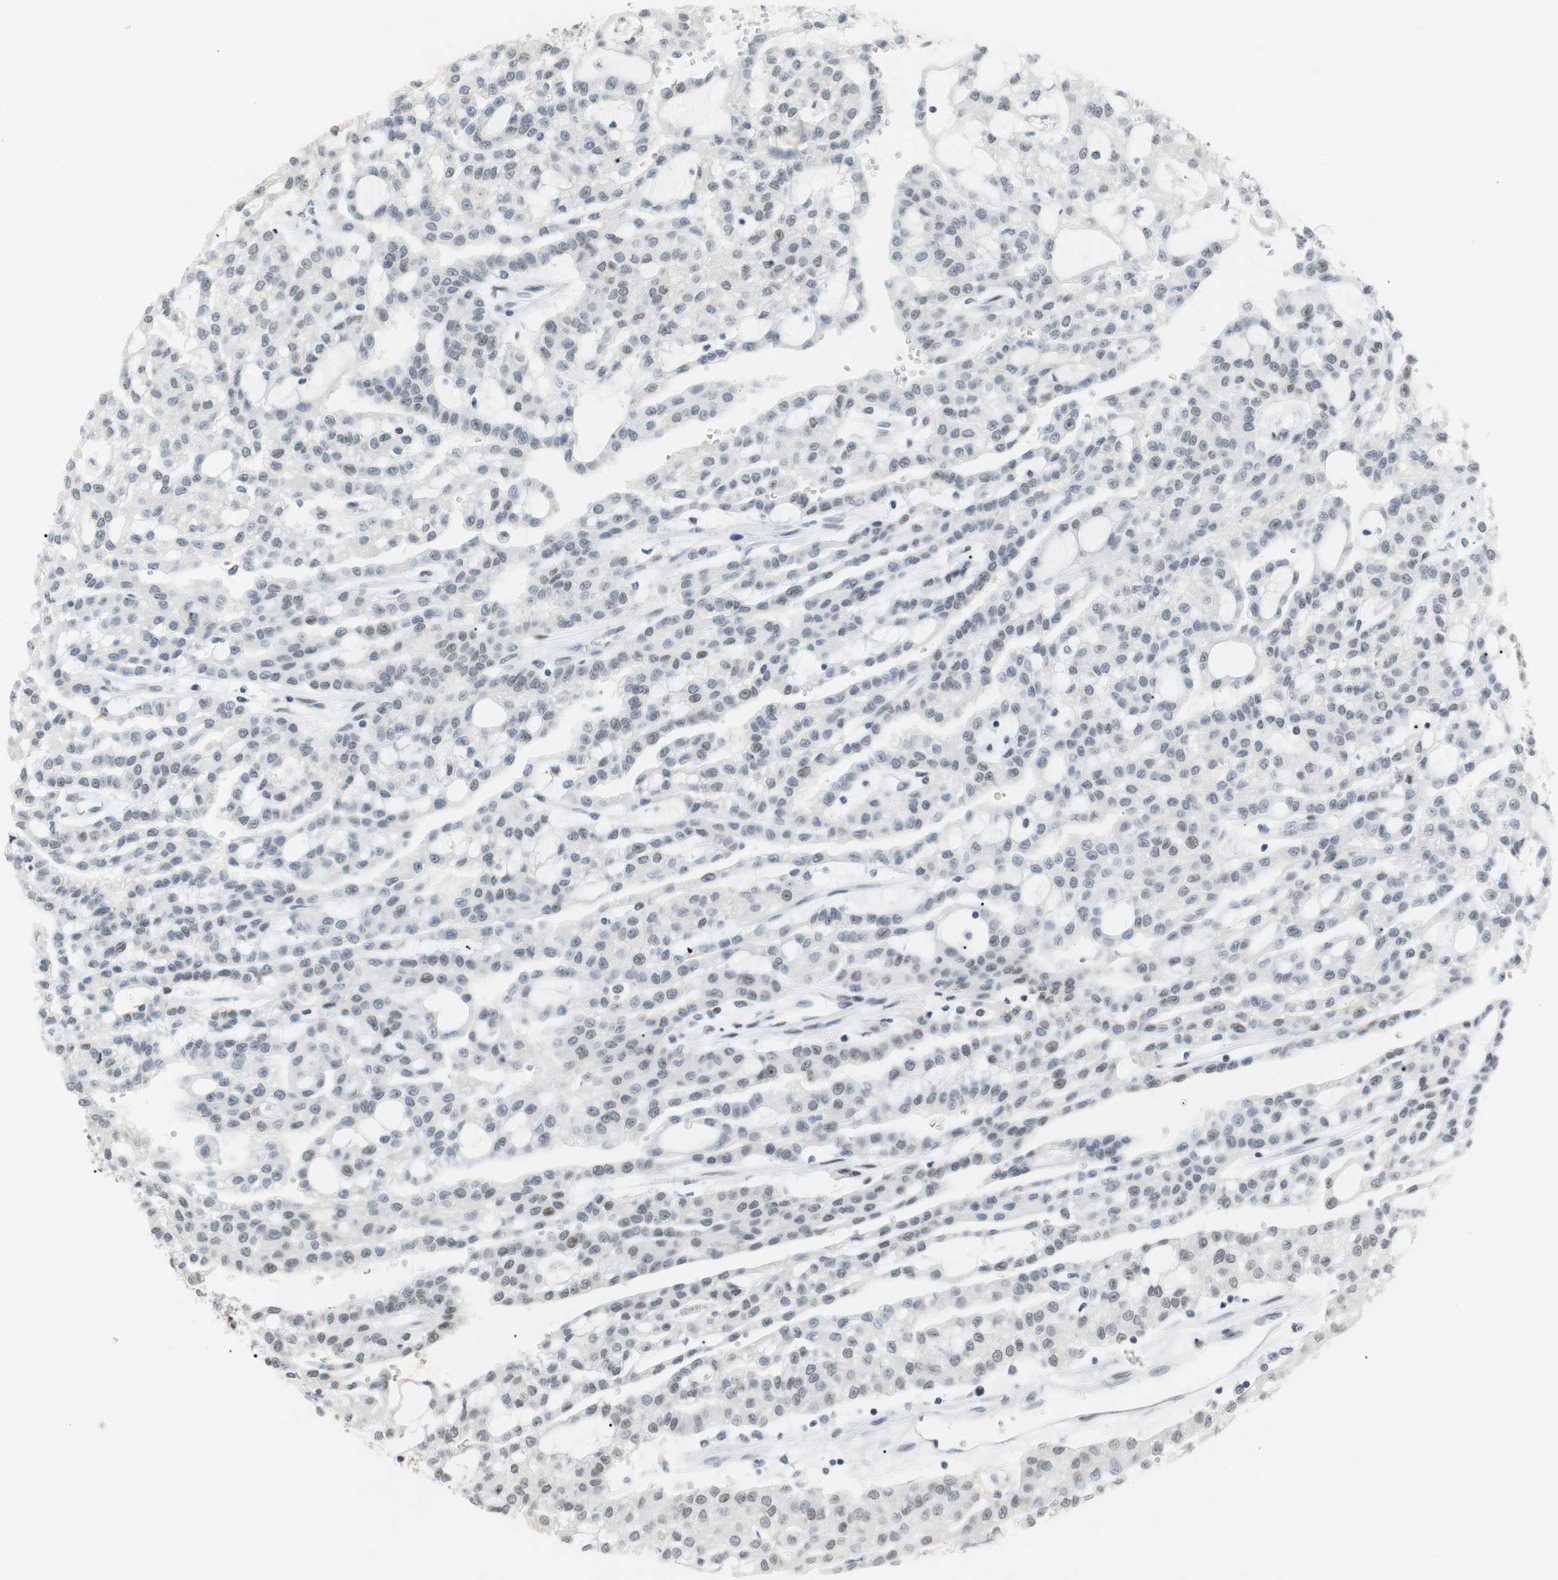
{"staining": {"intensity": "weak", "quantity": "<25%", "location": "nuclear"}, "tissue": "renal cancer", "cell_type": "Tumor cells", "image_type": "cancer", "snomed": [{"axis": "morphology", "description": "Adenocarcinoma, NOS"}, {"axis": "topography", "description": "Kidney"}], "caption": "Immunohistochemistry of human renal adenocarcinoma displays no expression in tumor cells.", "gene": "BMI1", "patient": {"sex": "male", "age": 63}}